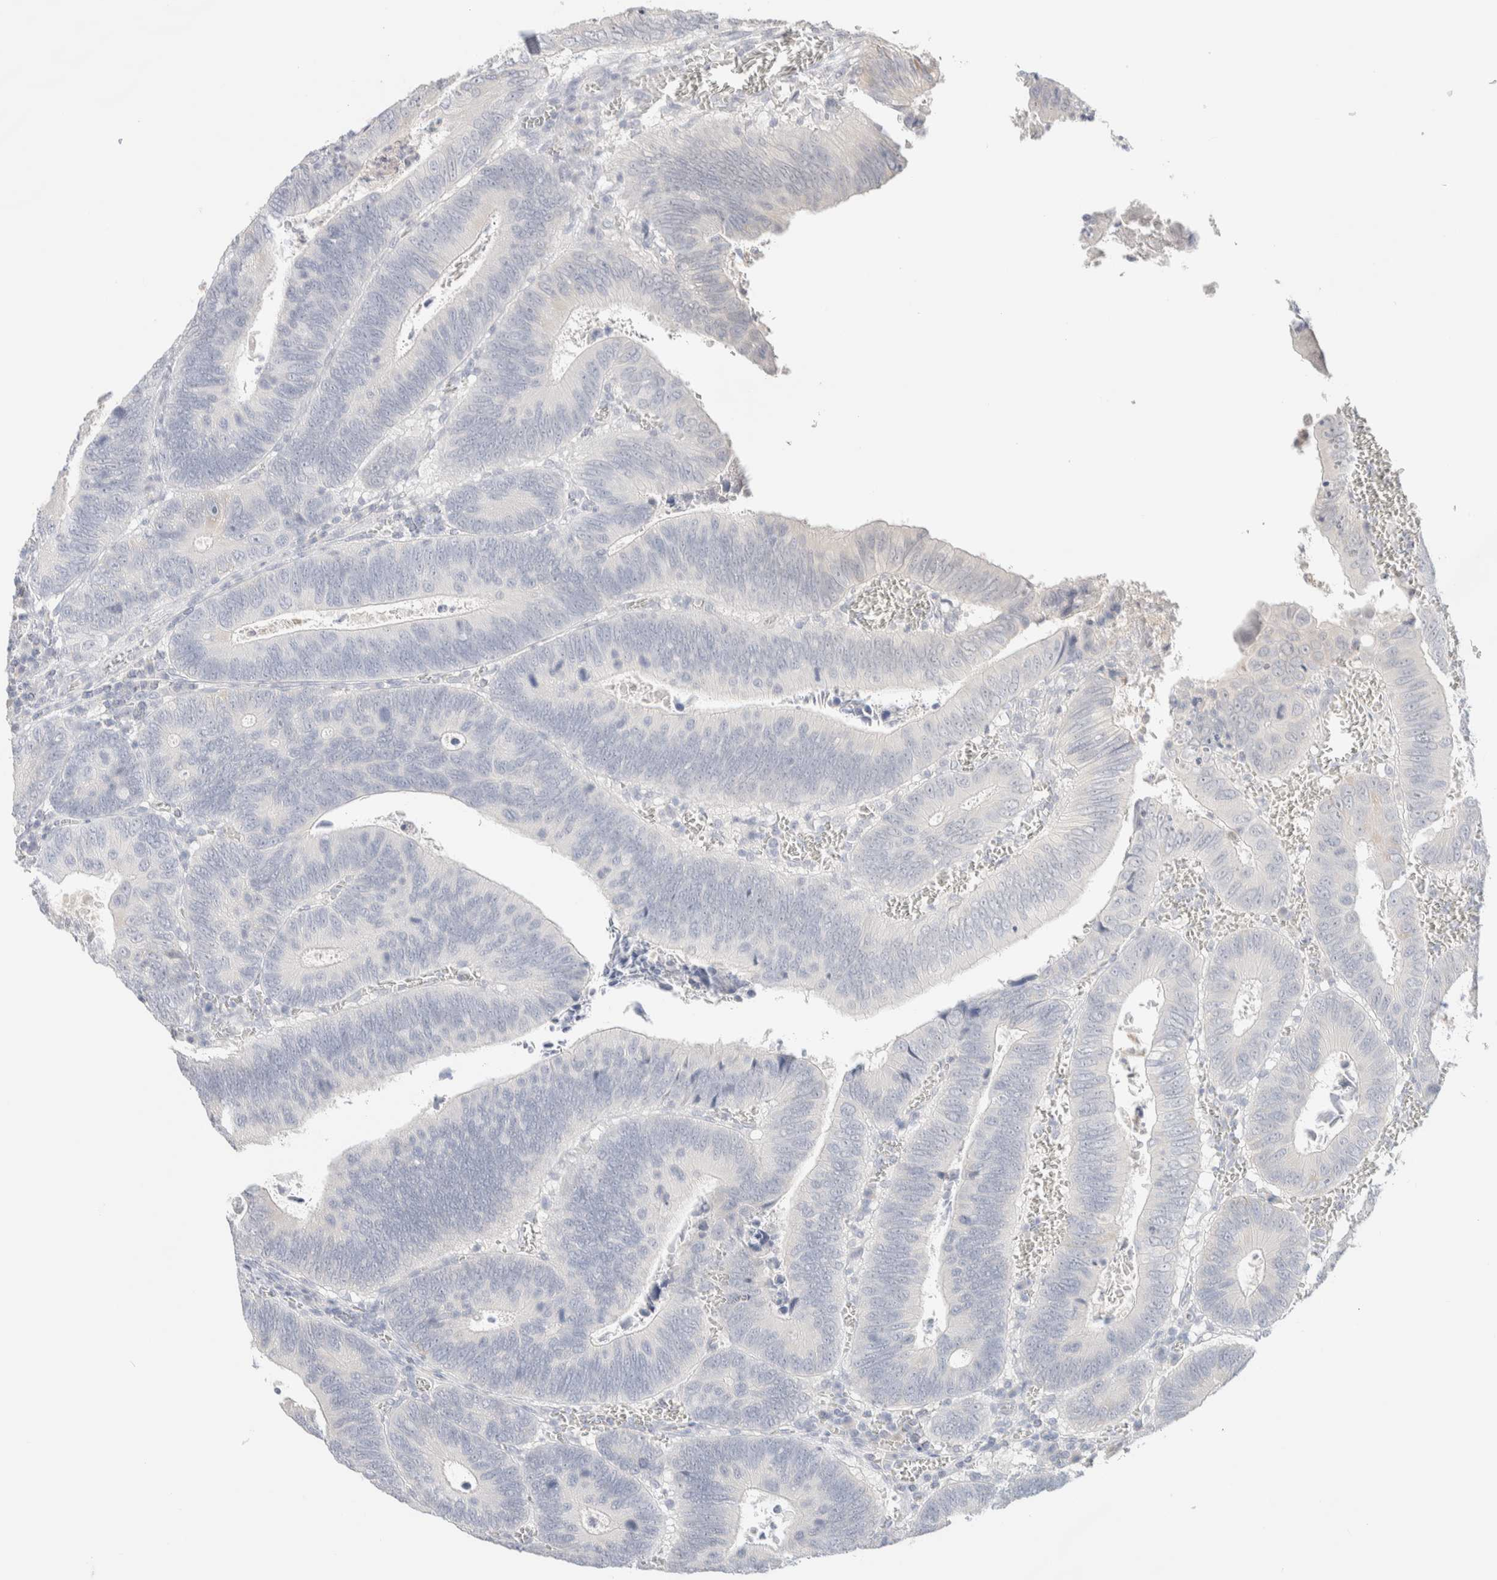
{"staining": {"intensity": "negative", "quantity": "none", "location": "none"}, "tissue": "colorectal cancer", "cell_type": "Tumor cells", "image_type": "cancer", "snomed": [{"axis": "morphology", "description": "Inflammation, NOS"}, {"axis": "morphology", "description": "Adenocarcinoma, NOS"}, {"axis": "topography", "description": "Colon"}], "caption": "High power microscopy photomicrograph of an immunohistochemistry histopathology image of colorectal adenocarcinoma, revealing no significant expression in tumor cells. (DAB (3,3'-diaminobenzidine) immunohistochemistry (IHC) with hematoxylin counter stain).", "gene": "RIDA", "patient": {"sex": "male", "age": 72}}